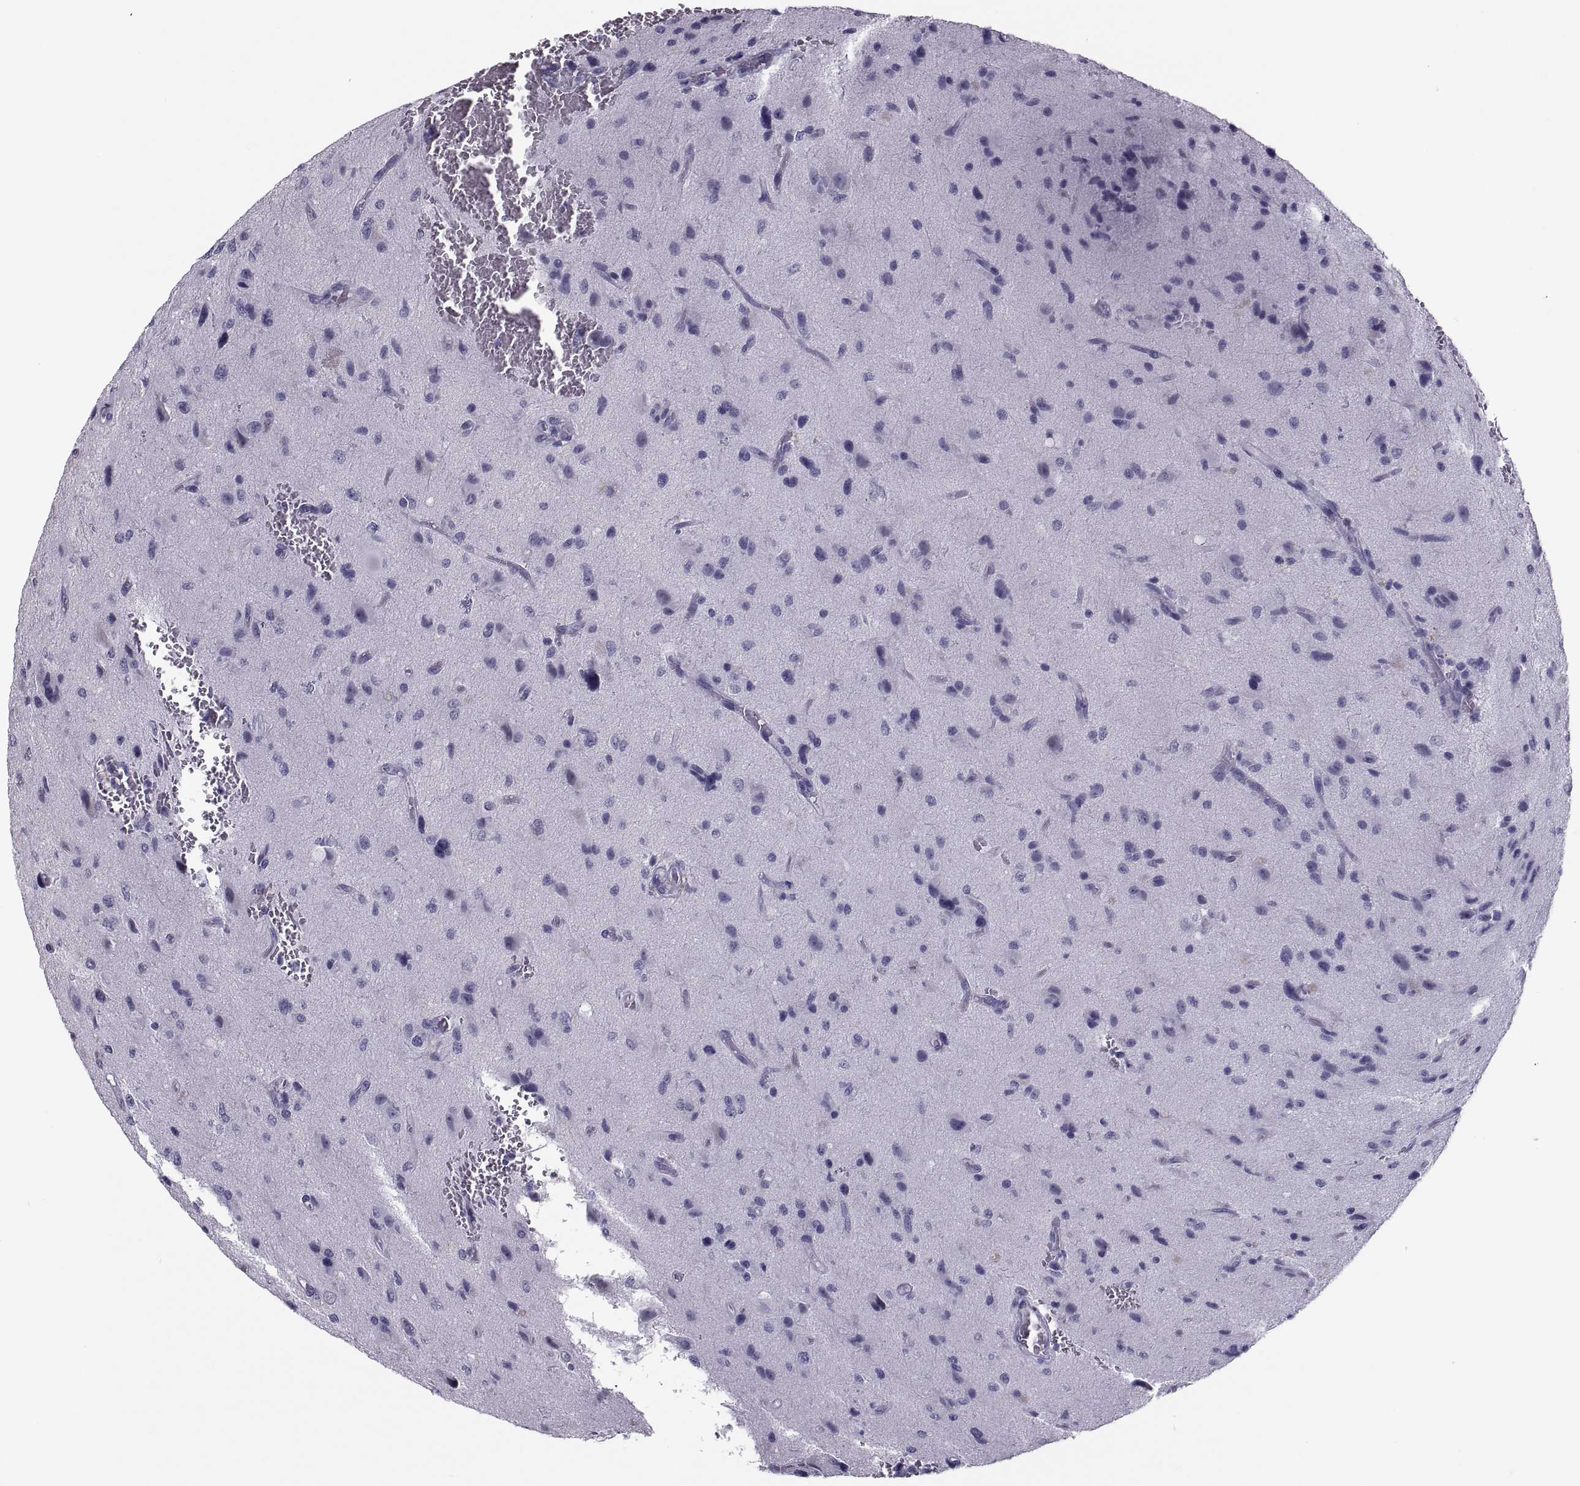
{"staining": {"intensity": "negative", "quantity": "none", "location": "none"}, "tissue": "glioma", "cell_type": "Tumor cells", "image_type": "cancer", "snomed": [{"axis": "morphology", "description": "Glioma, malignant, NOS"}, {"axis": "morphology", "description": "Glioma, malignant, High grade"}, {"axis": "topography", "description": "Brain"}], "caption": "High magnification brightfield microscopy of malignant glioma (high-grade) stained with DAB (brown) and counterstained with hematoxylin (blue): tumor cells show no significant staining. (DAB (3,3'-diaminobenzidine) immunohistochemistry visualized using brightfield microscopy, high magnification).", "gene": "CRISP1", "patient": {"sex": "female", "age": 71}}